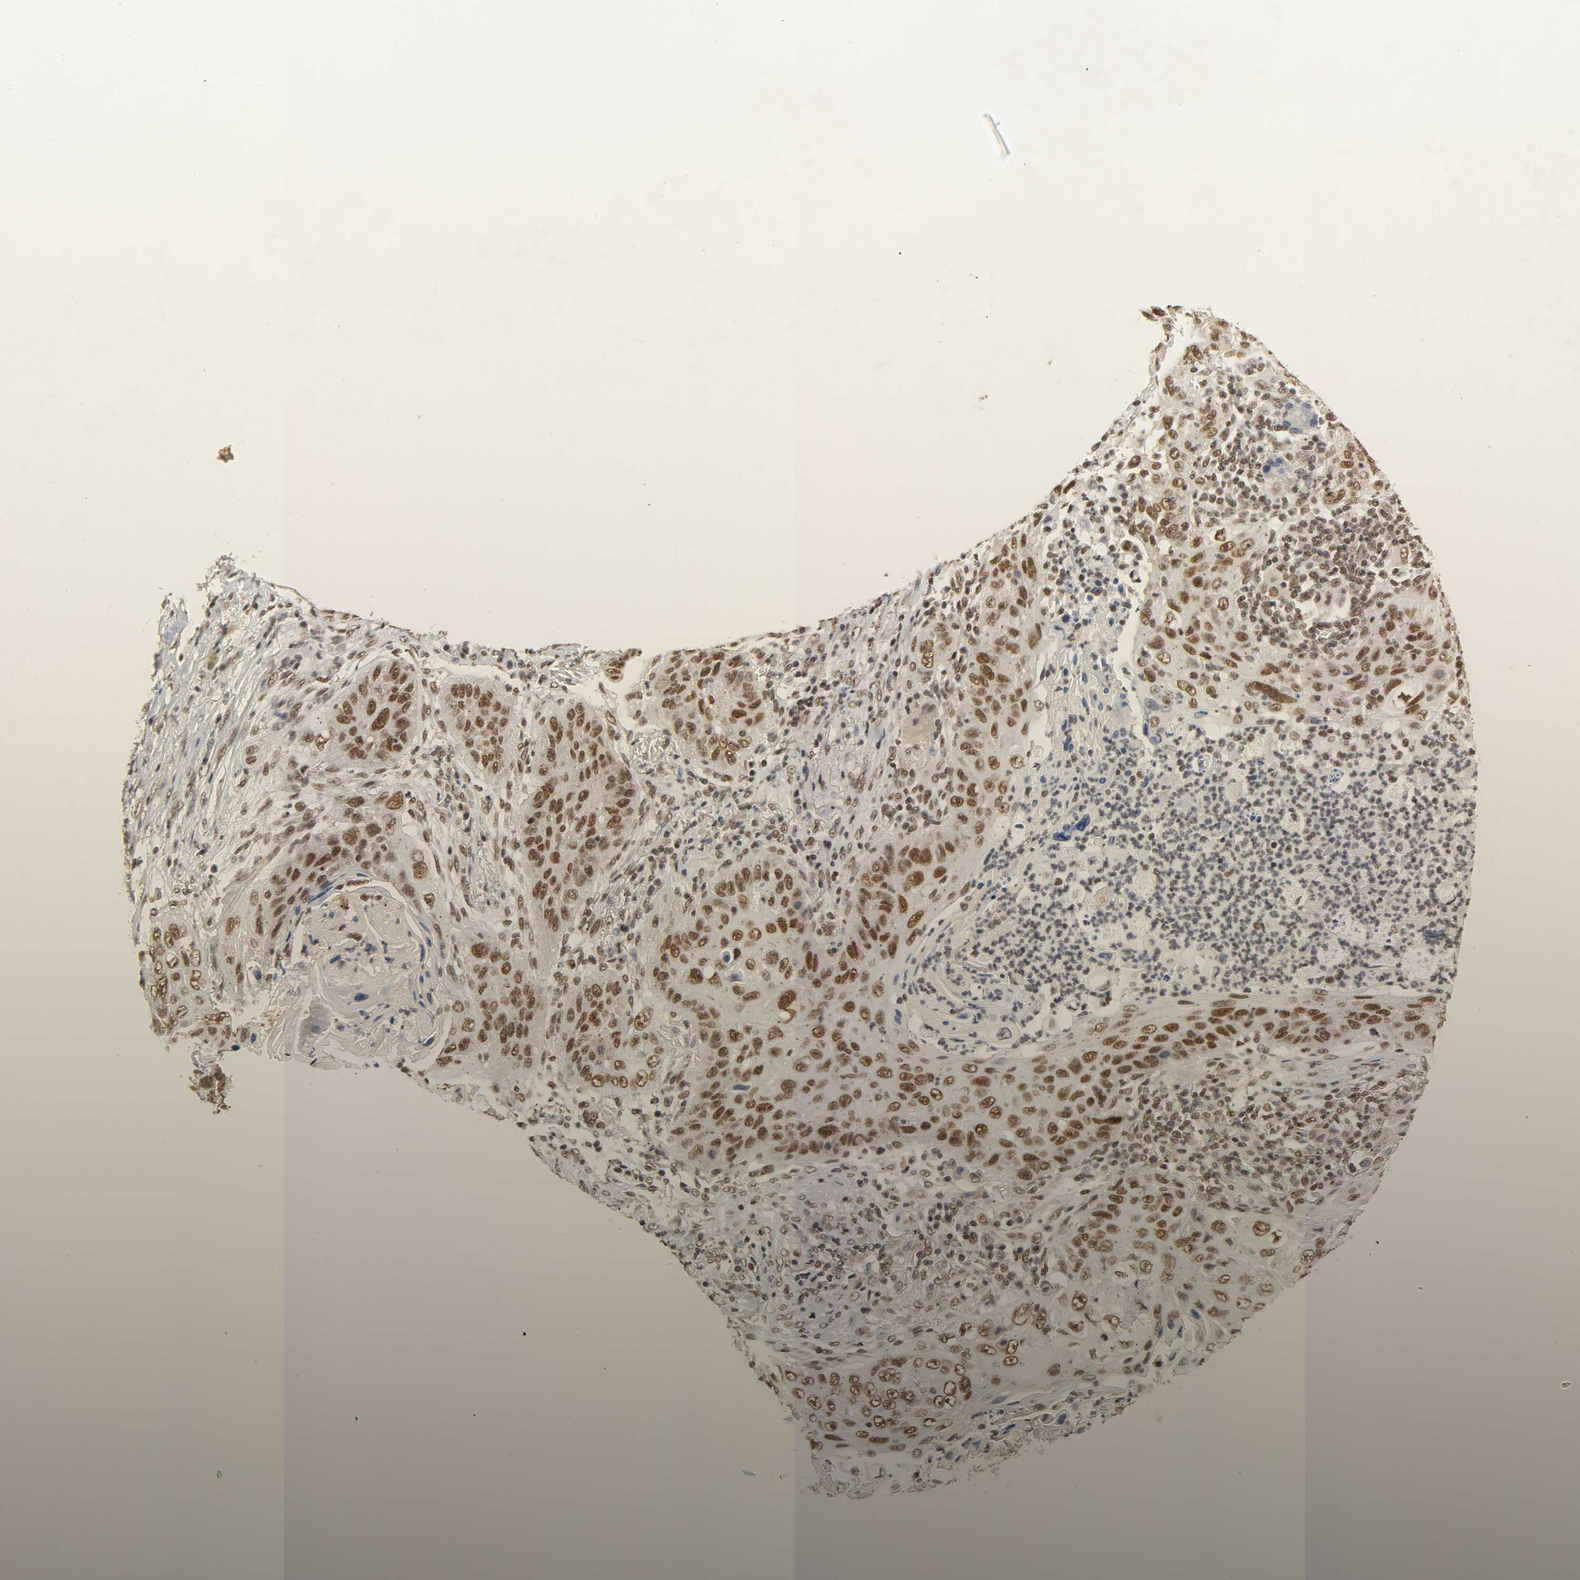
{"staining": {"intensity": "moderate", "quantity": ">75%", "location": "nuclear"}, "tissue": "lung cancer", "cell_type": "Tumor cells", "image_type": "cancer", "snomed": [{"axis": "morphology", "description": "Squamous cell carcinoma, NOS"}, {"axis": "topography", "description": "Lung"}], "caption": "This is a histology image of IHC staining of lung squamous cell carcinoma, which shows moderate staining in the nuclear of tumor cells.", "gene": "NCOA6", "patient": {"sex": "female", "age": 67}}